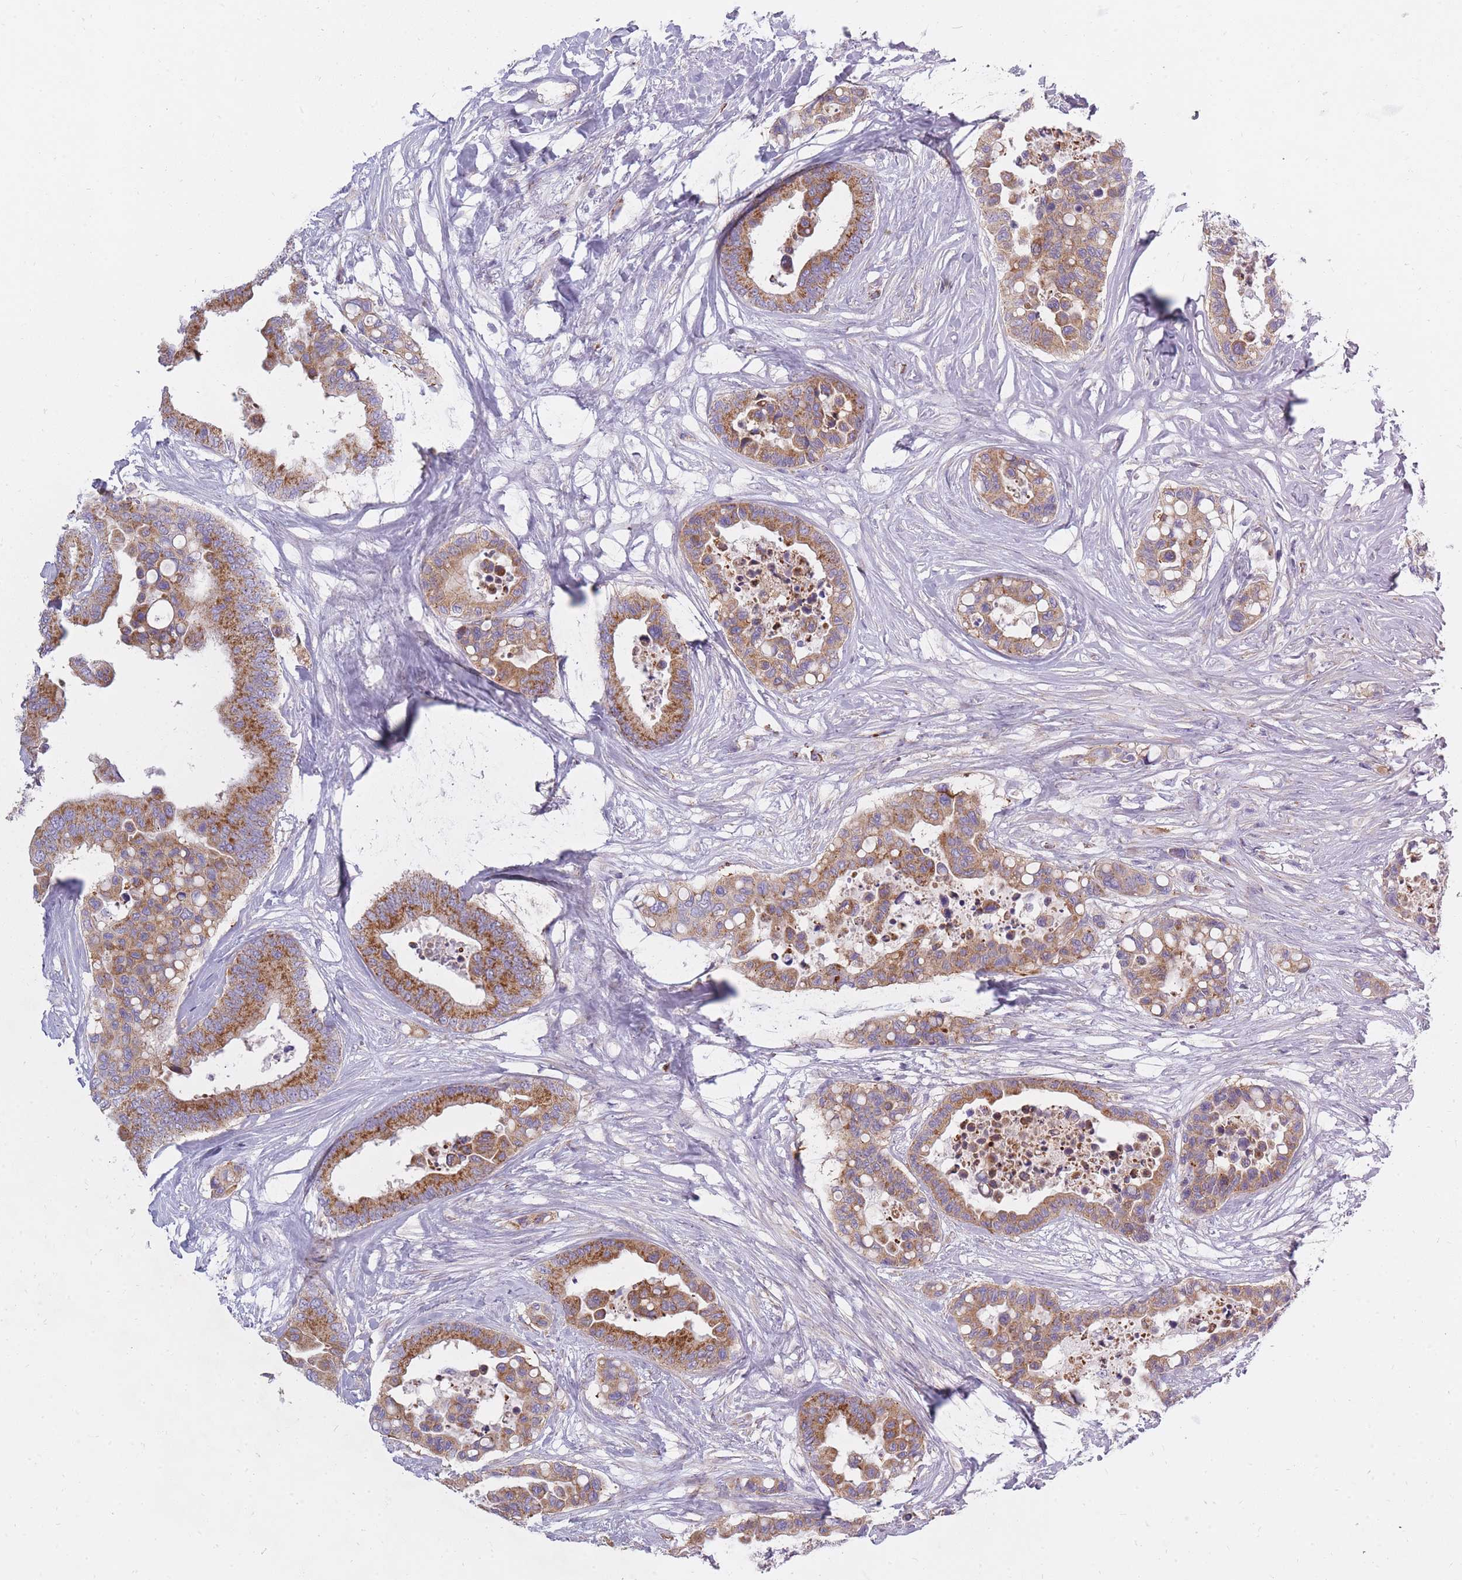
{"staining": {"intensity": "moderate", "quantity": ">75%", "location": "cytoplasmic/membranous"}, "tissue": "colorectal cancer", "cell_type": "Tumor cells", "image_type": "cancer", "snomed": [{"axis": "morphology", "description": "Adenocarcinoma, NOS"}, {"axis": "topography", "description": "Colon"}], "caption": "Protein expression analysis of human colorectal cancer reveals moderate cytoplasmic/membranous positivity in about >75% of tumor cells. (Brightfield microscopy of DAB IHC at high magnification).", "gene": "ALKBH4", "patient": {"sex": "male", "age": 82}}